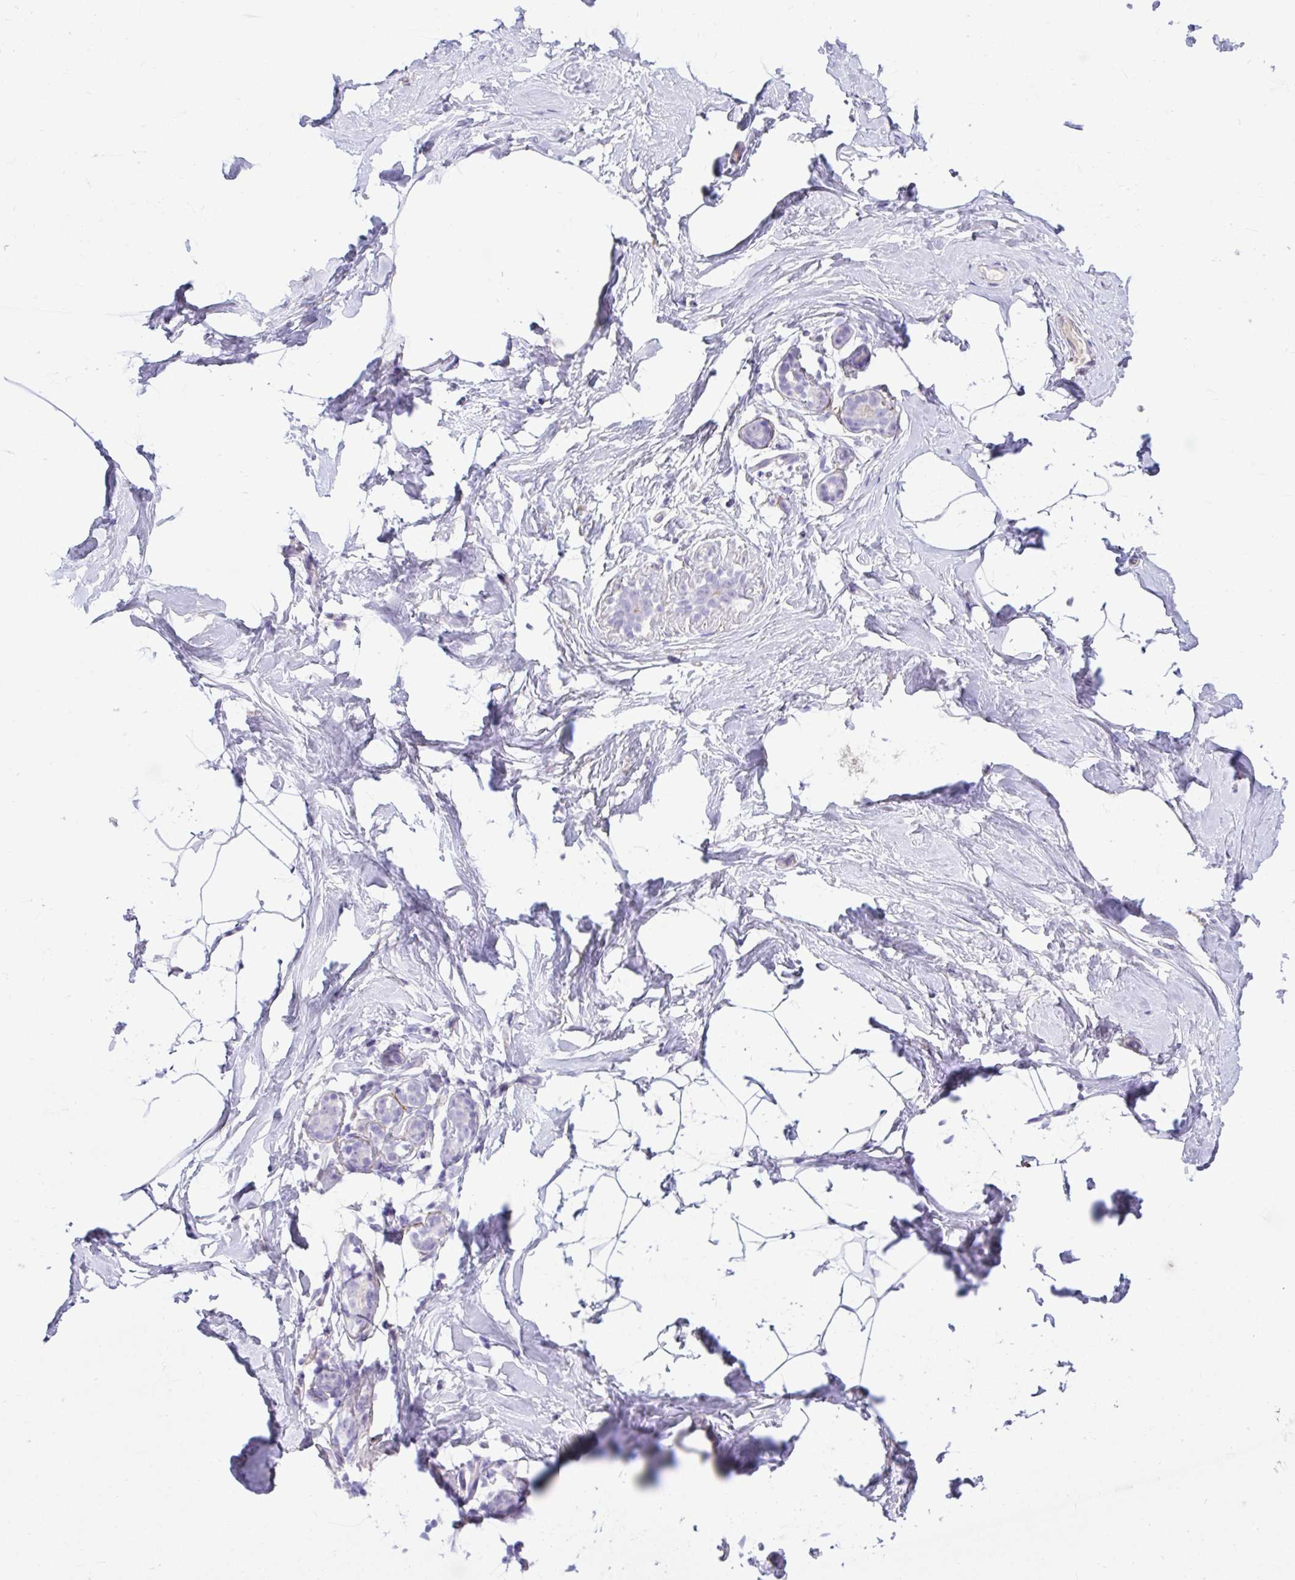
{"staining": {"intensity": "negative", "quantity": "none", "location": "none"}, "tissue": "breast", "cell_type": "Adipocytes", "image_type": "normal", "snomed": [{"axis": "morphology", "description": "Normal tissue, NOS"}, {"axis": "topography", "description": "Breast"}], "caption": "Immunohistochemical staining of normal breast exhibits no significant expression in adipocytes. (DAB IHC visualized using brightfield microscopy, high magnification).", "gene": "PIGZ", "patient": {"sex": "female", "age": 32}}